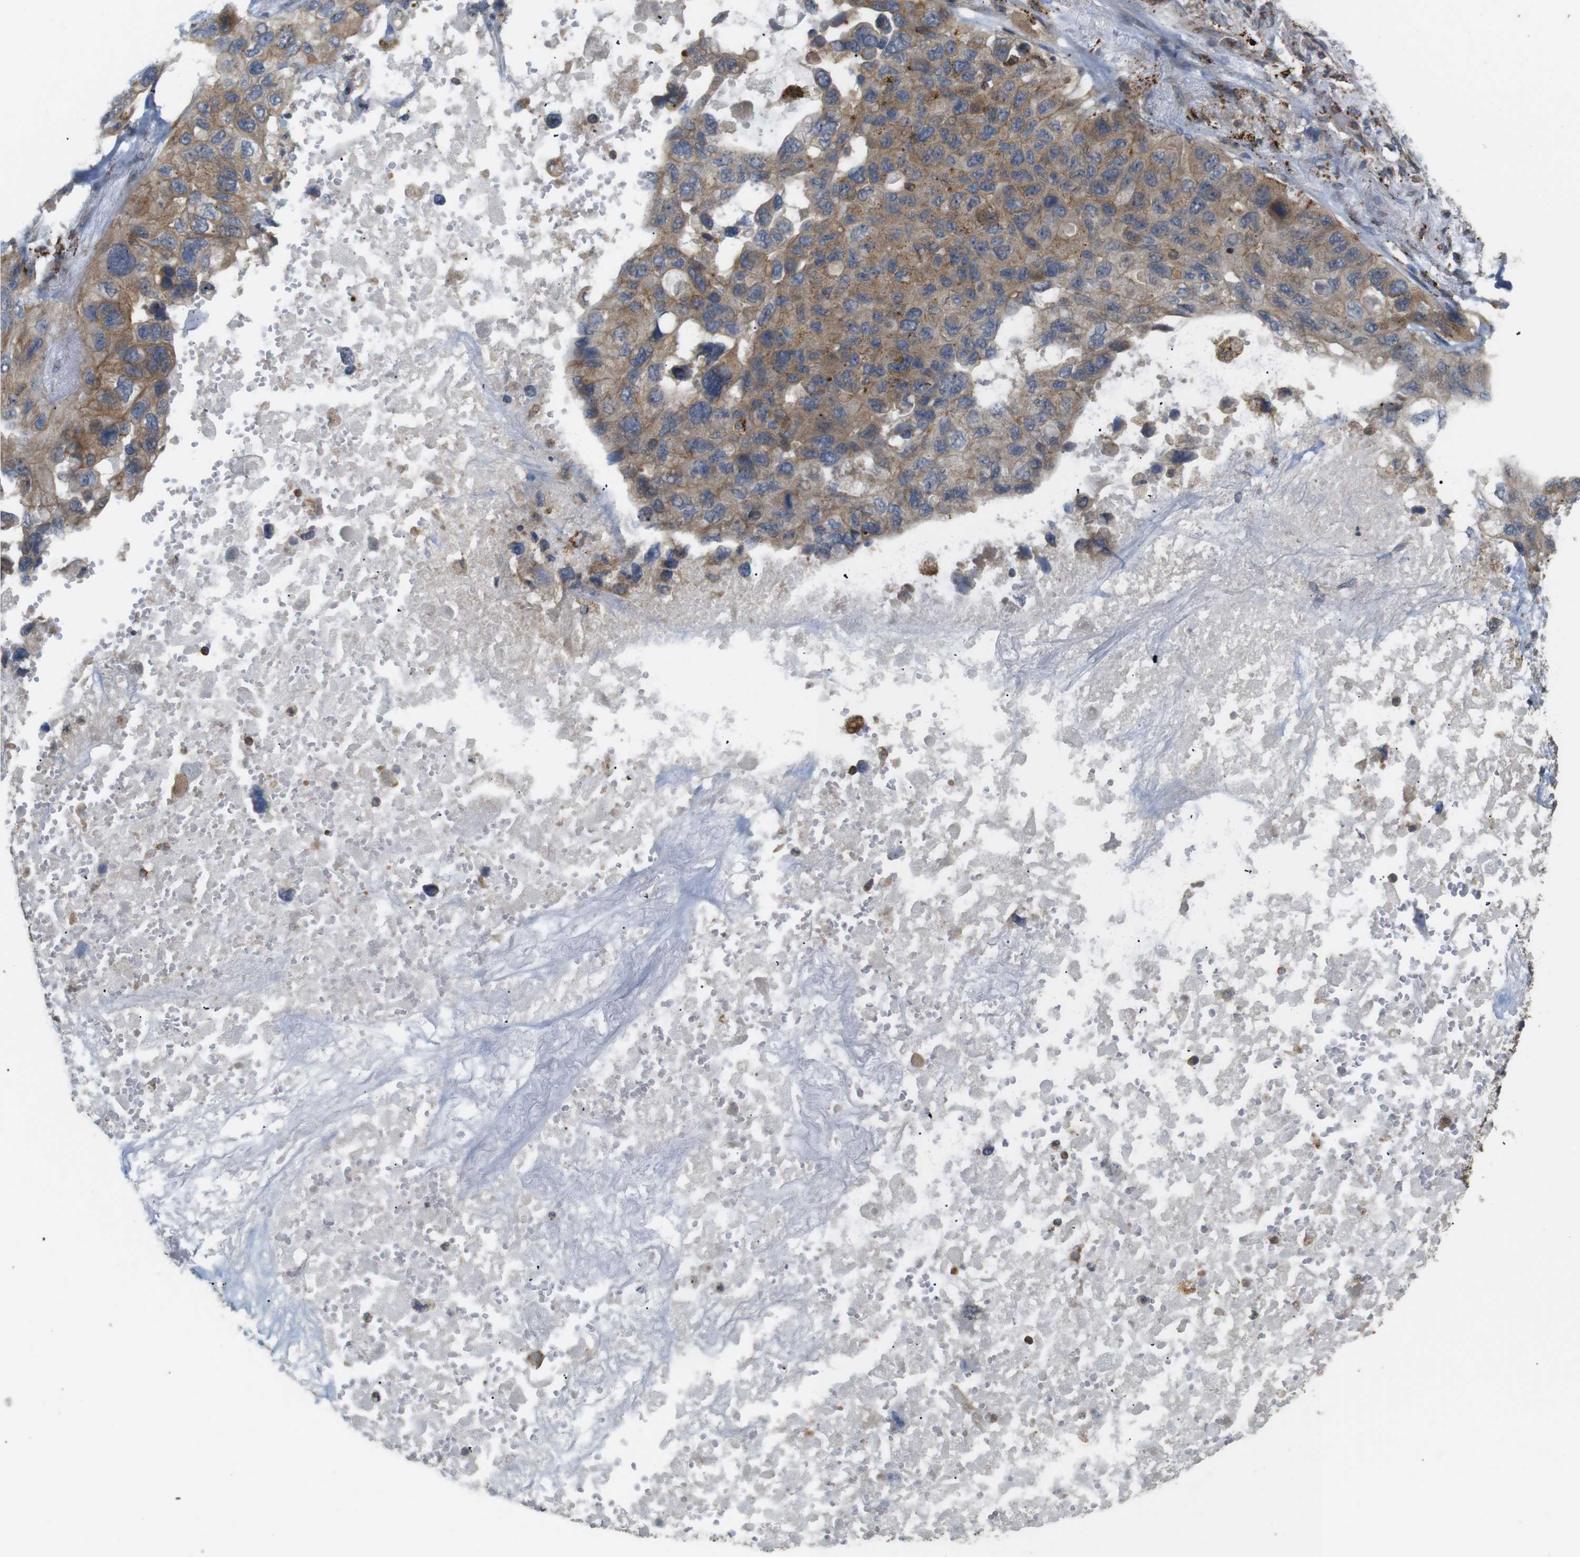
{"staining": {"intensity": "moderate", "quantity": ">75%", "location": "cytoplasmic/membranous"}, "tissue": "lung cancer", "cell_type": "Tumor cells", "image_type": "cancer", "snomed": [{"axis": "morphology", "description": "Squamous cell carcinoma, NOS"}, {"axis": "topography", "description": "Lung"}], "caption": "Protein staining demonstrates moderate cytoplasmic/membranous expression in approximately >75% of tumor cells in lung cancer (squamous cell carcinoma).", "gene": "KSR1", "patient": {"sex": "female", "age": 73}}